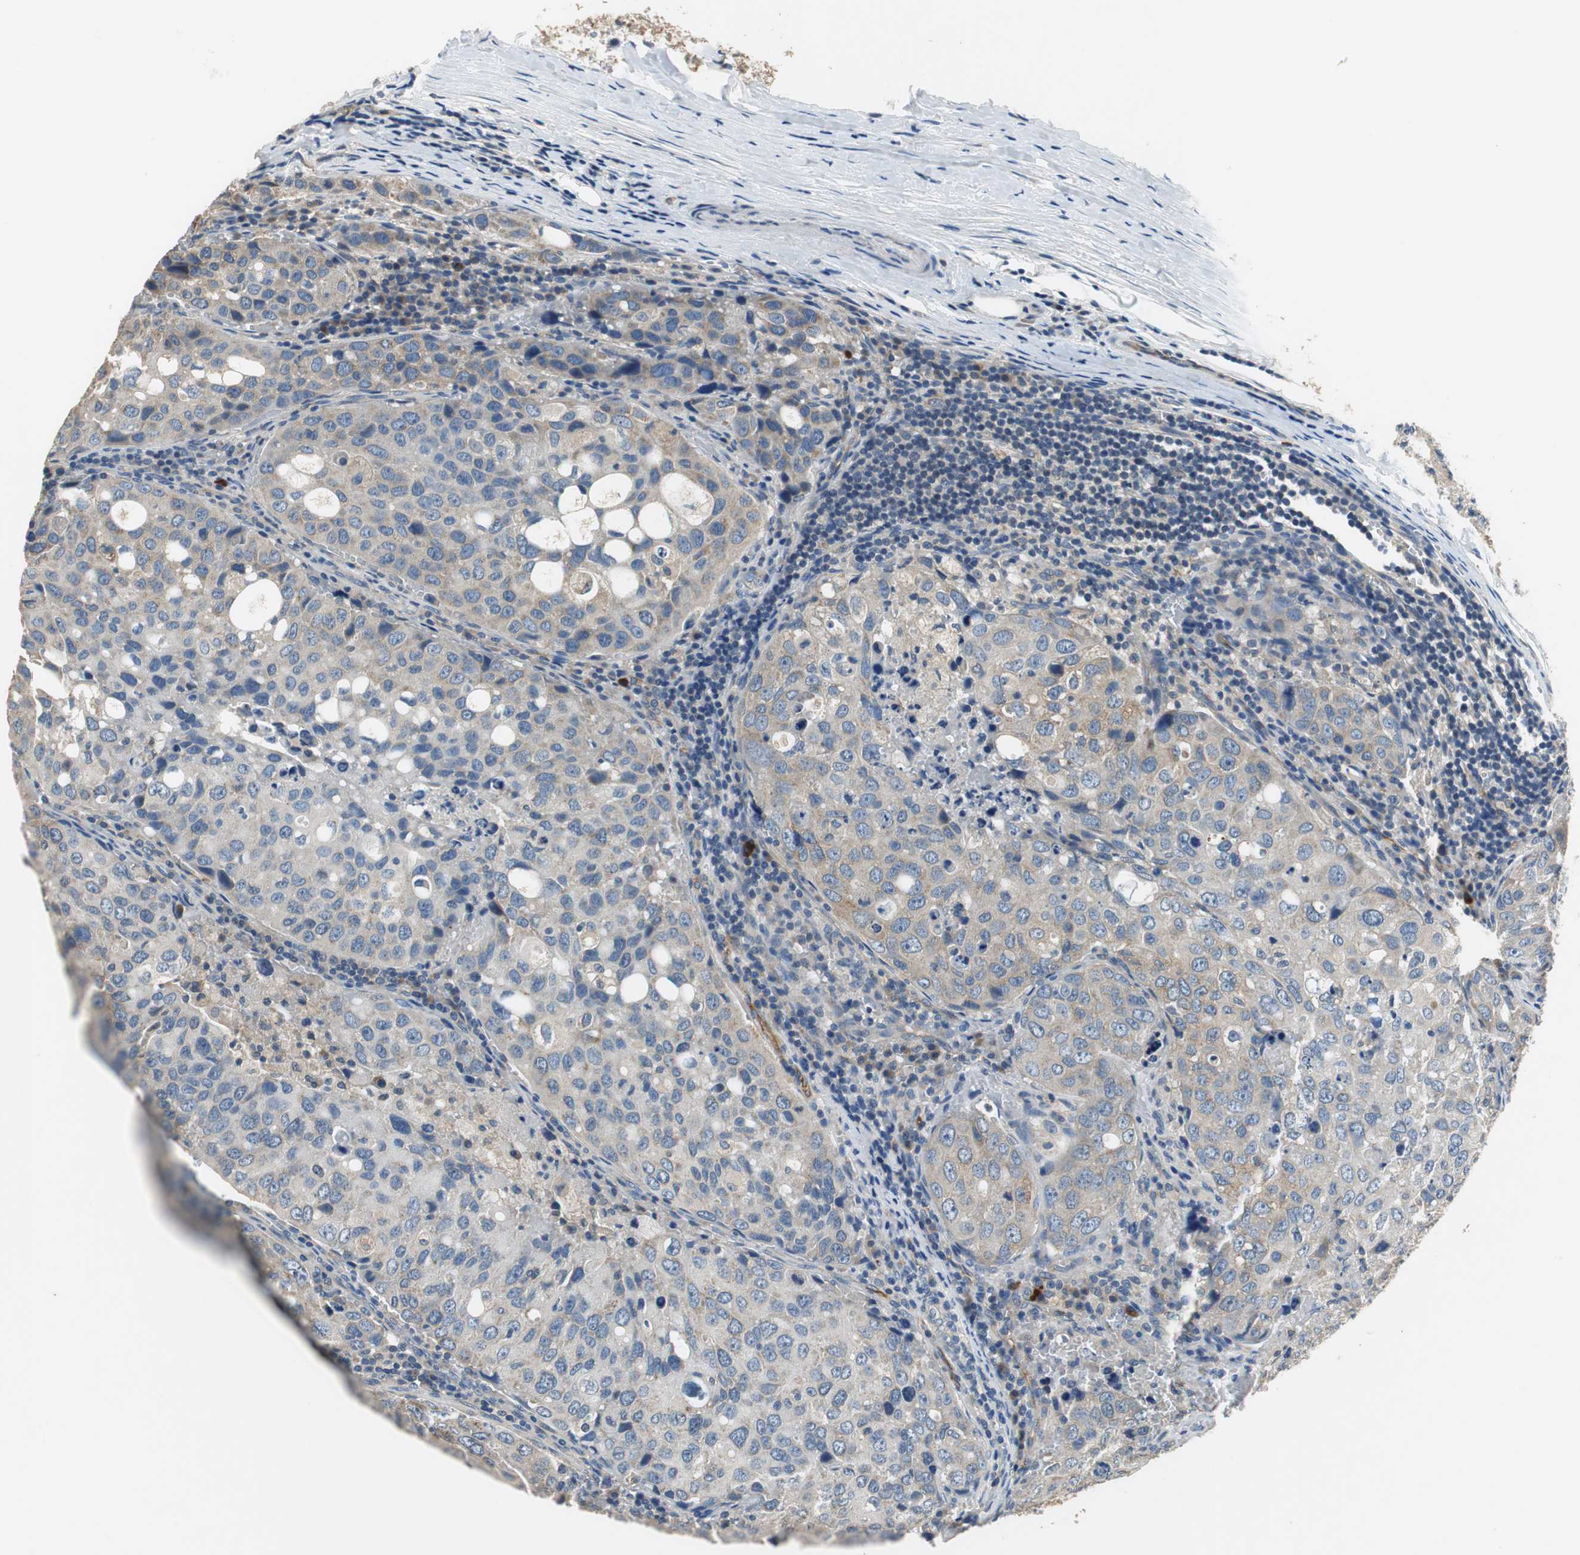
{"staining": {"intensity": "weak", "quantity": "25%-75%", "location": "cytoplasmic/membranous"}, "tissue": "urothelial cancer", "cell_type": "Tumor cells", "image_type": "cancer", "snomed": [{"axis": "morphology", "description": "Urothelial carcinoma, High grade"}, {"axis": "topography", "description": "Lymph node"}, {"axis": "topography", "description": "Urinary bladder"}], "caption": "IHC of human urothelial carcinoma (high-grade) exhibits low levels of weak cytoplasmic/membranous positivity in approximately 25%-75% of tumor cells.", "gene": "MTIF2", "patient": {"sex": "male", "age": 51}}